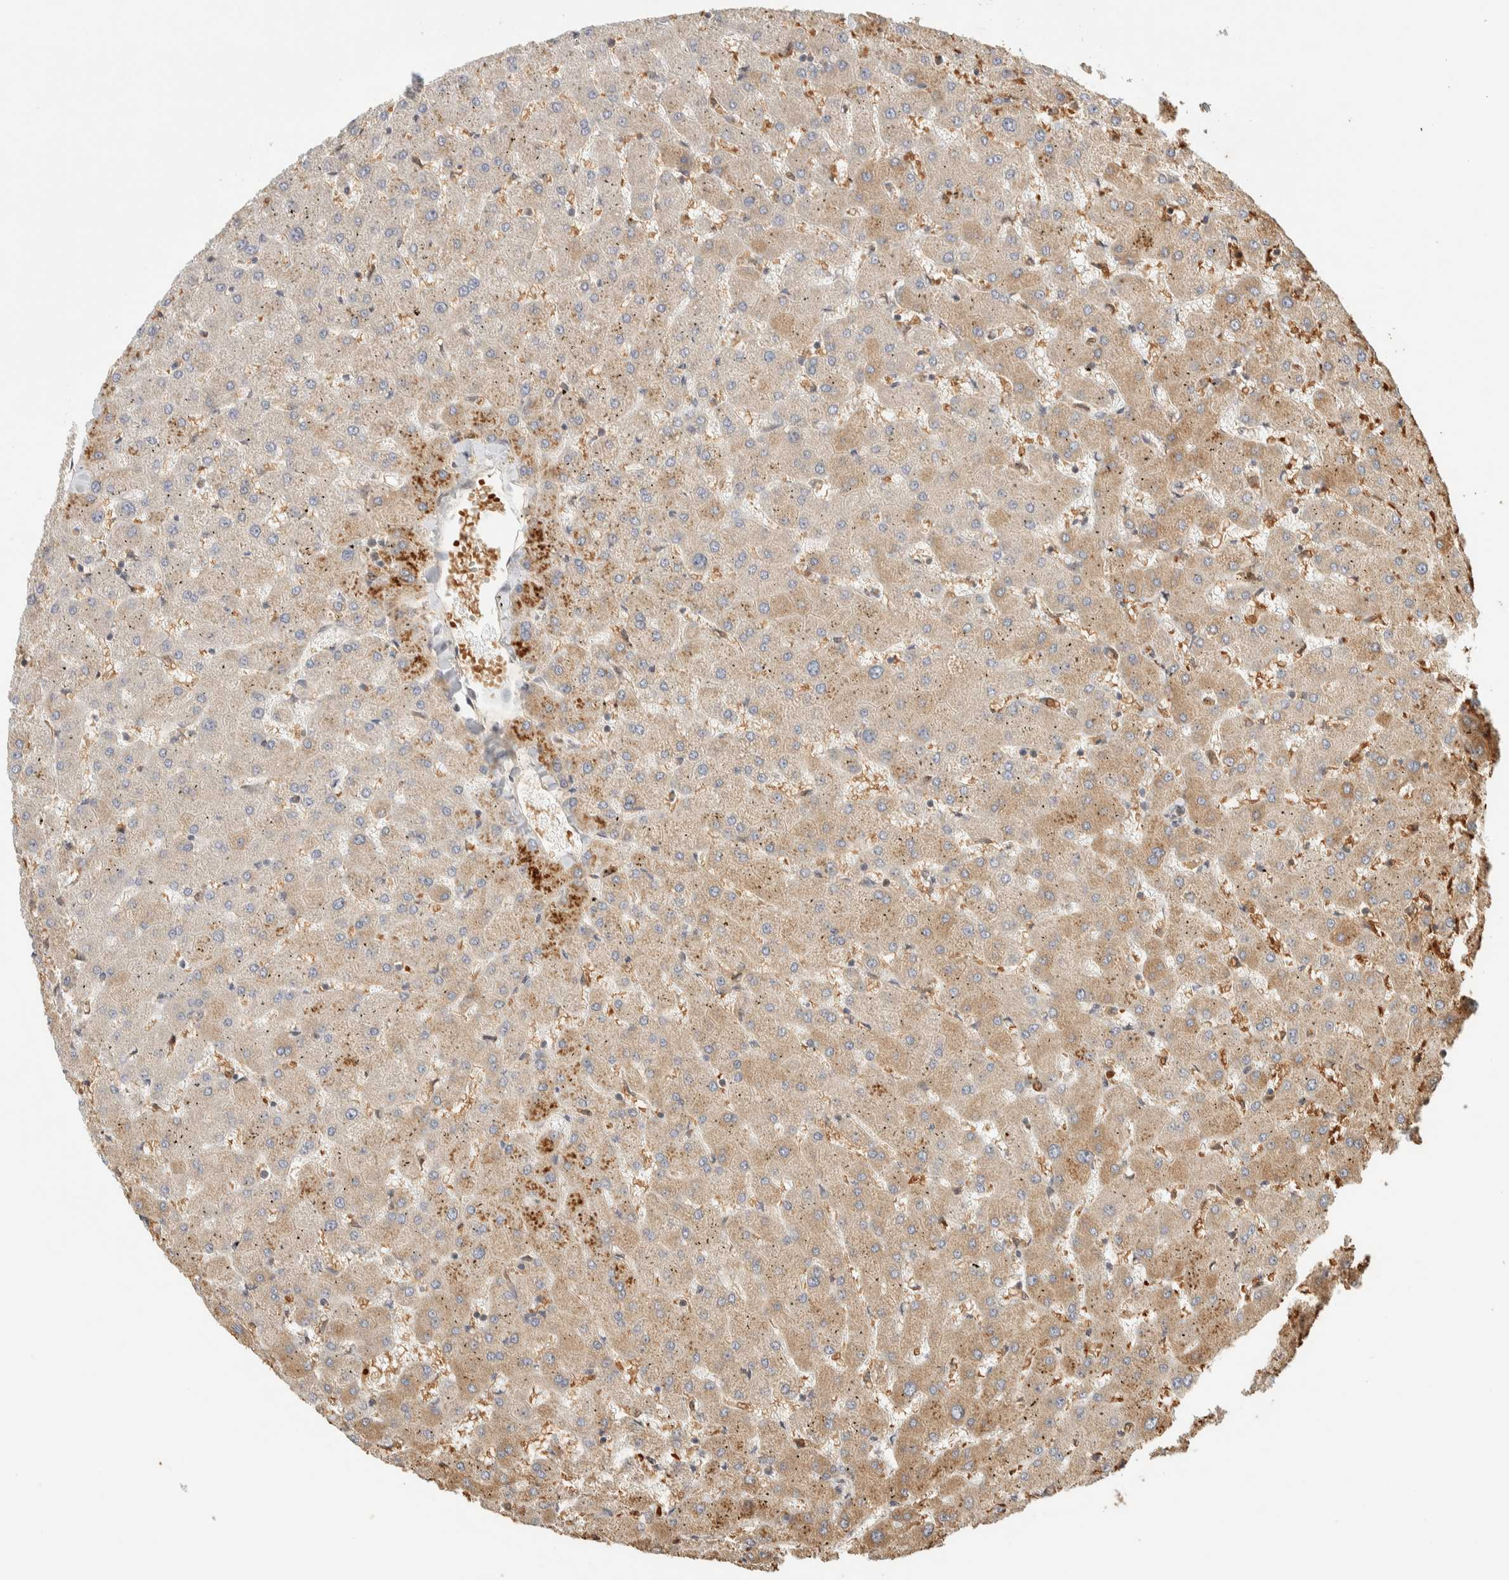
{"staining": {"intensity": "moderate", "quantity": ">75%", "location": "cytoplasmic/membranous"}, "tissue": "liver", "cell_type": "Cholangiocytes", "image_type": "normal", "snomed": [{"axis": "morphology", "description": "Normal tissue, NOS"}, {"axis": "topography", "description": "Liver"}], "caption": "Liver stained with DAB (3,3'-diaminobenzidine) IHC reveals medium levels of moderate cytoplasmic/membranous expression in approximately >75% of cholangiocytes. (DAB (3,3'-diaminobenzidine) IHC with brightfield microscopy, high magnification).", "gene": "TTI2", "patient": {"sex": "female", "age": 63}}